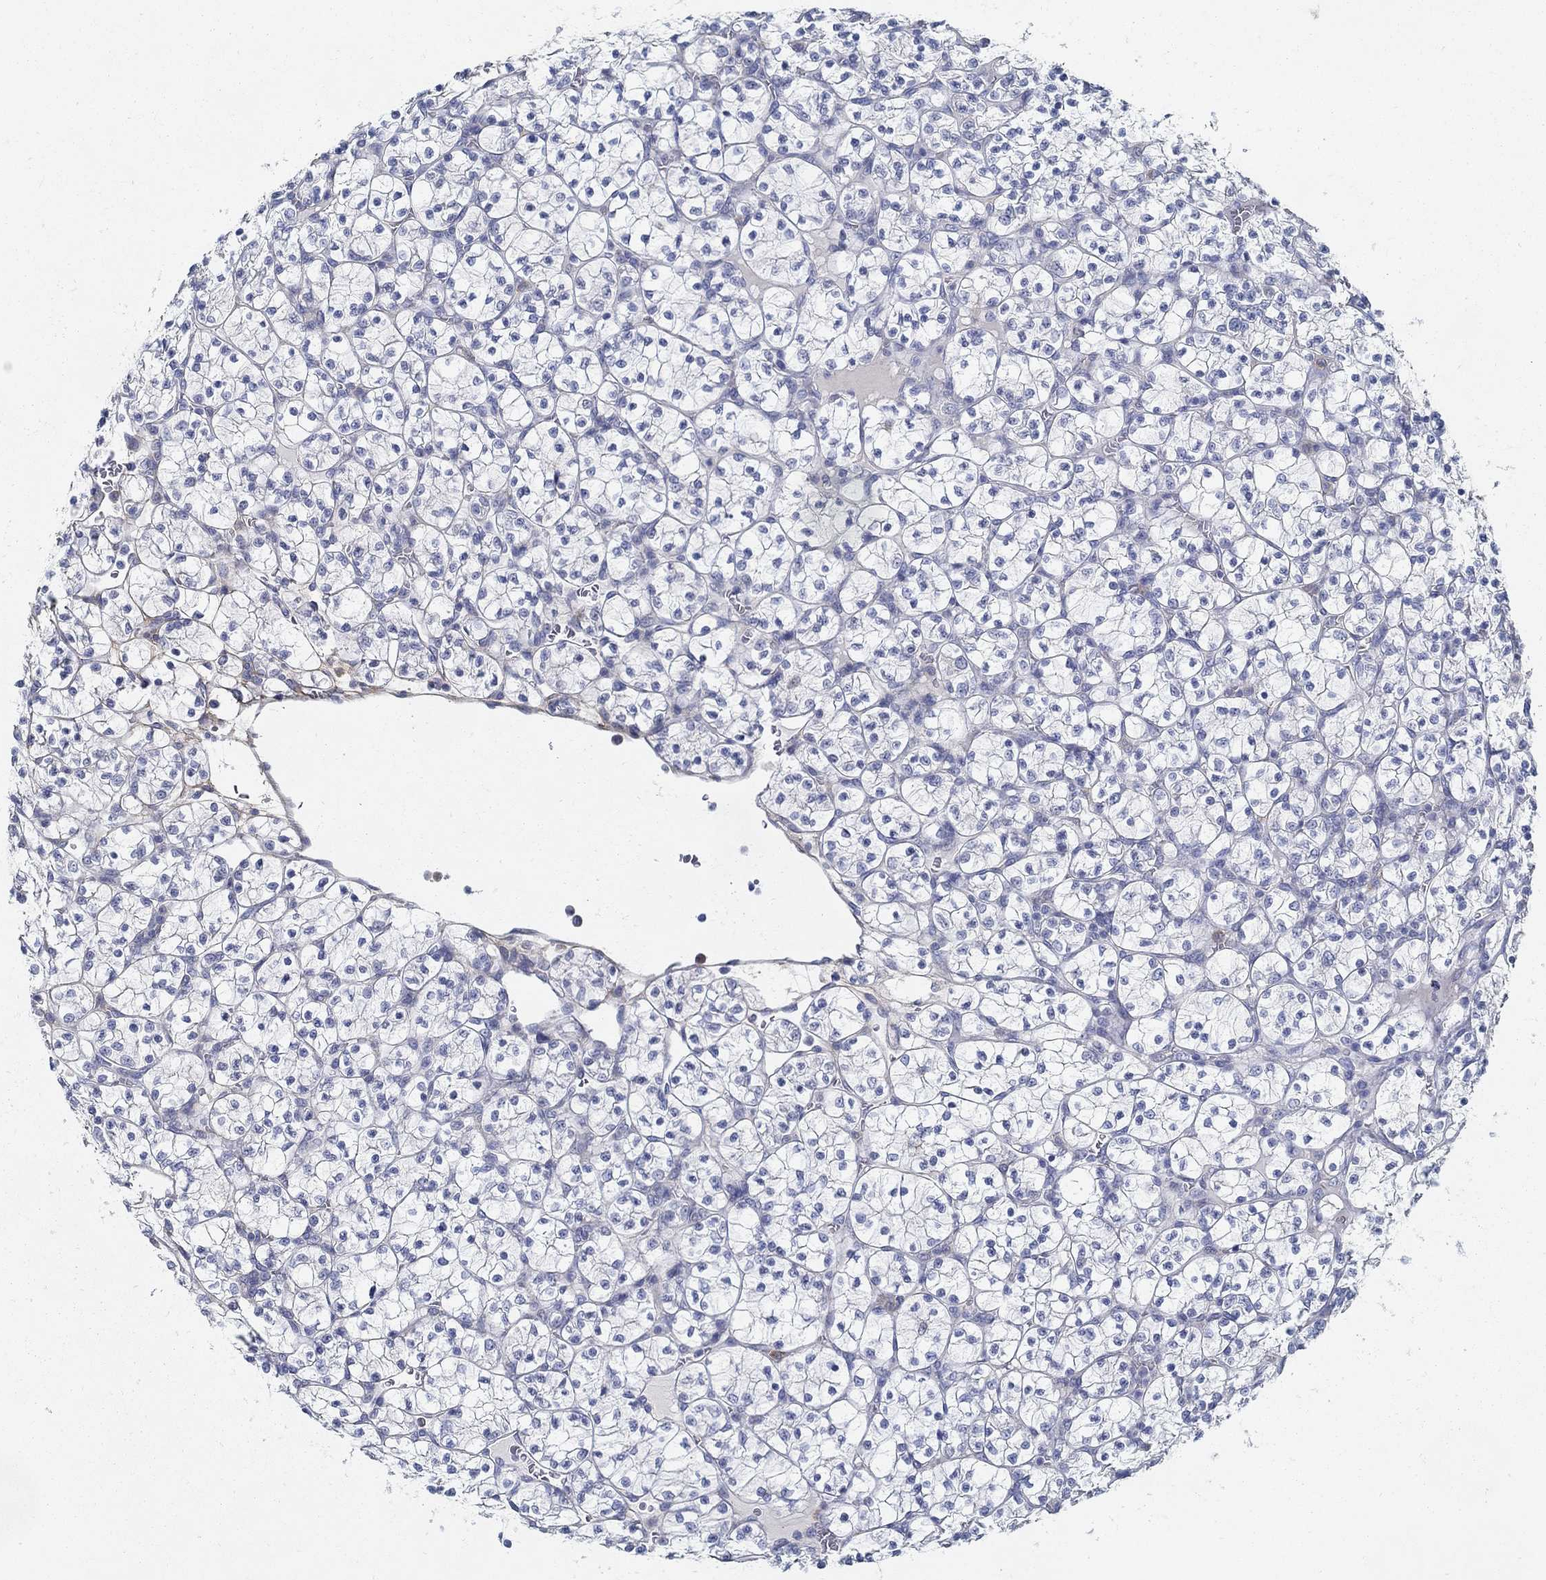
{"staining": {"intensity": "negative", "quantity": "none", "location": "none"}, "tissue": "renal cancer", "cell_type": "Tumor cells", "image_type": "cancer", "snomed": [{"axis": "morphology", "description": "Adenocarcinoma, NOS"}, {"axis": "topography", "description": "Kidney"}], "caption": "Histopathology image shows no significant protein staining in tumor cells of adenocarcinoma (renal).", "gene": "TGFBI", "patient": {"sex": "female", "age": 89}}